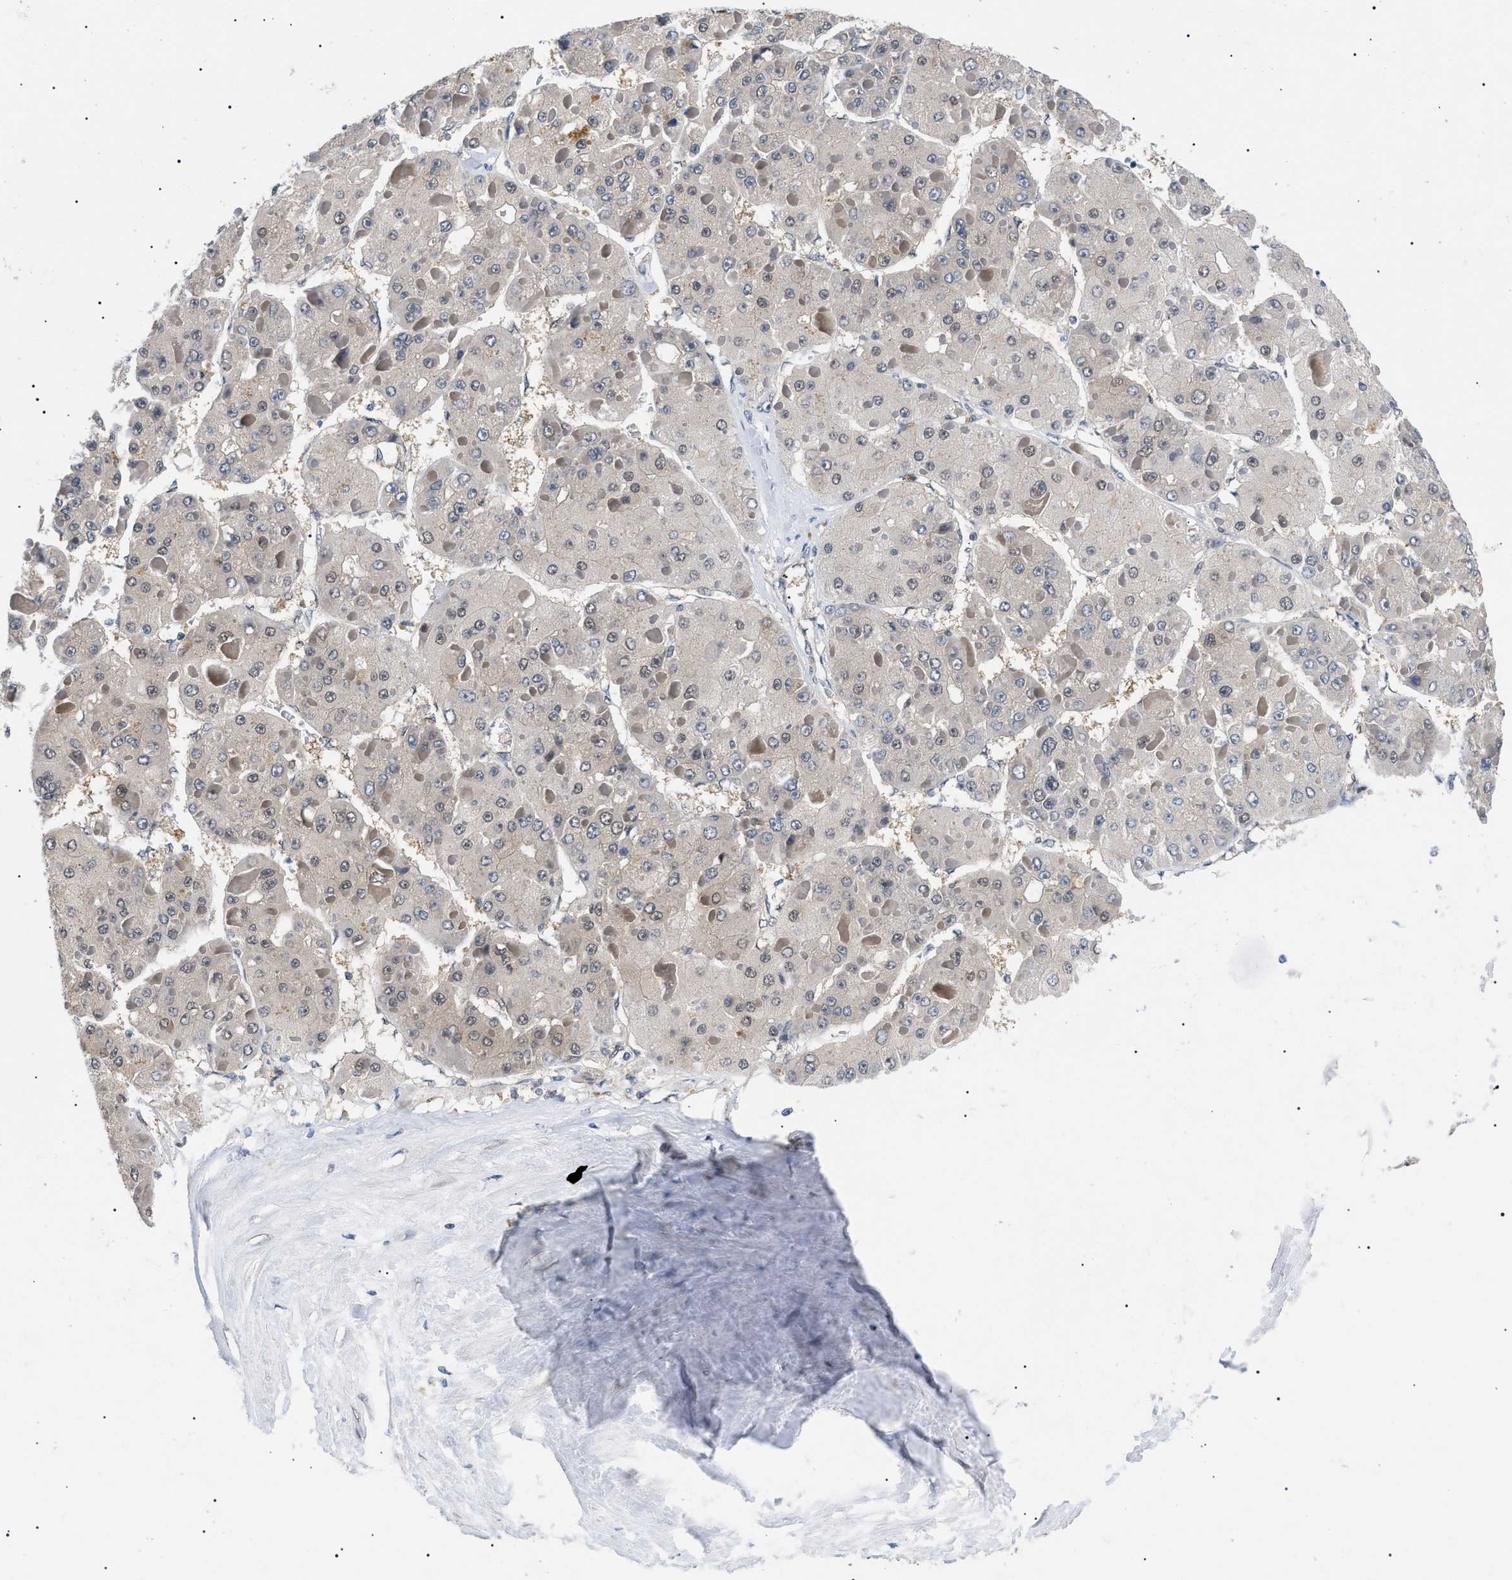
{"staining": {"intensity": "weak", "quantity": ">75%", "location": "cytoplasmic/membranous,nuclear"}, "tissue": "liver cancer", "cell_type": "Tumor cells", "image_type": "cancer", "snomed": [{"axis": "morphology", "description": "Carcinoma, Hepatocellular, NOS"}, {"axis": "topography", "description": "Liver"}], "caption": "Tumor cells show low levels of weak cytoplasmic/membranous and nuclear staining in approximately >75% of cells in human liver hepatocellular carcinoma. (DAB IHC, brown staining for protein, blue staining for nuclei).", "gene": "GARRE1", "patient": {"sex": "female", "age": 73}}